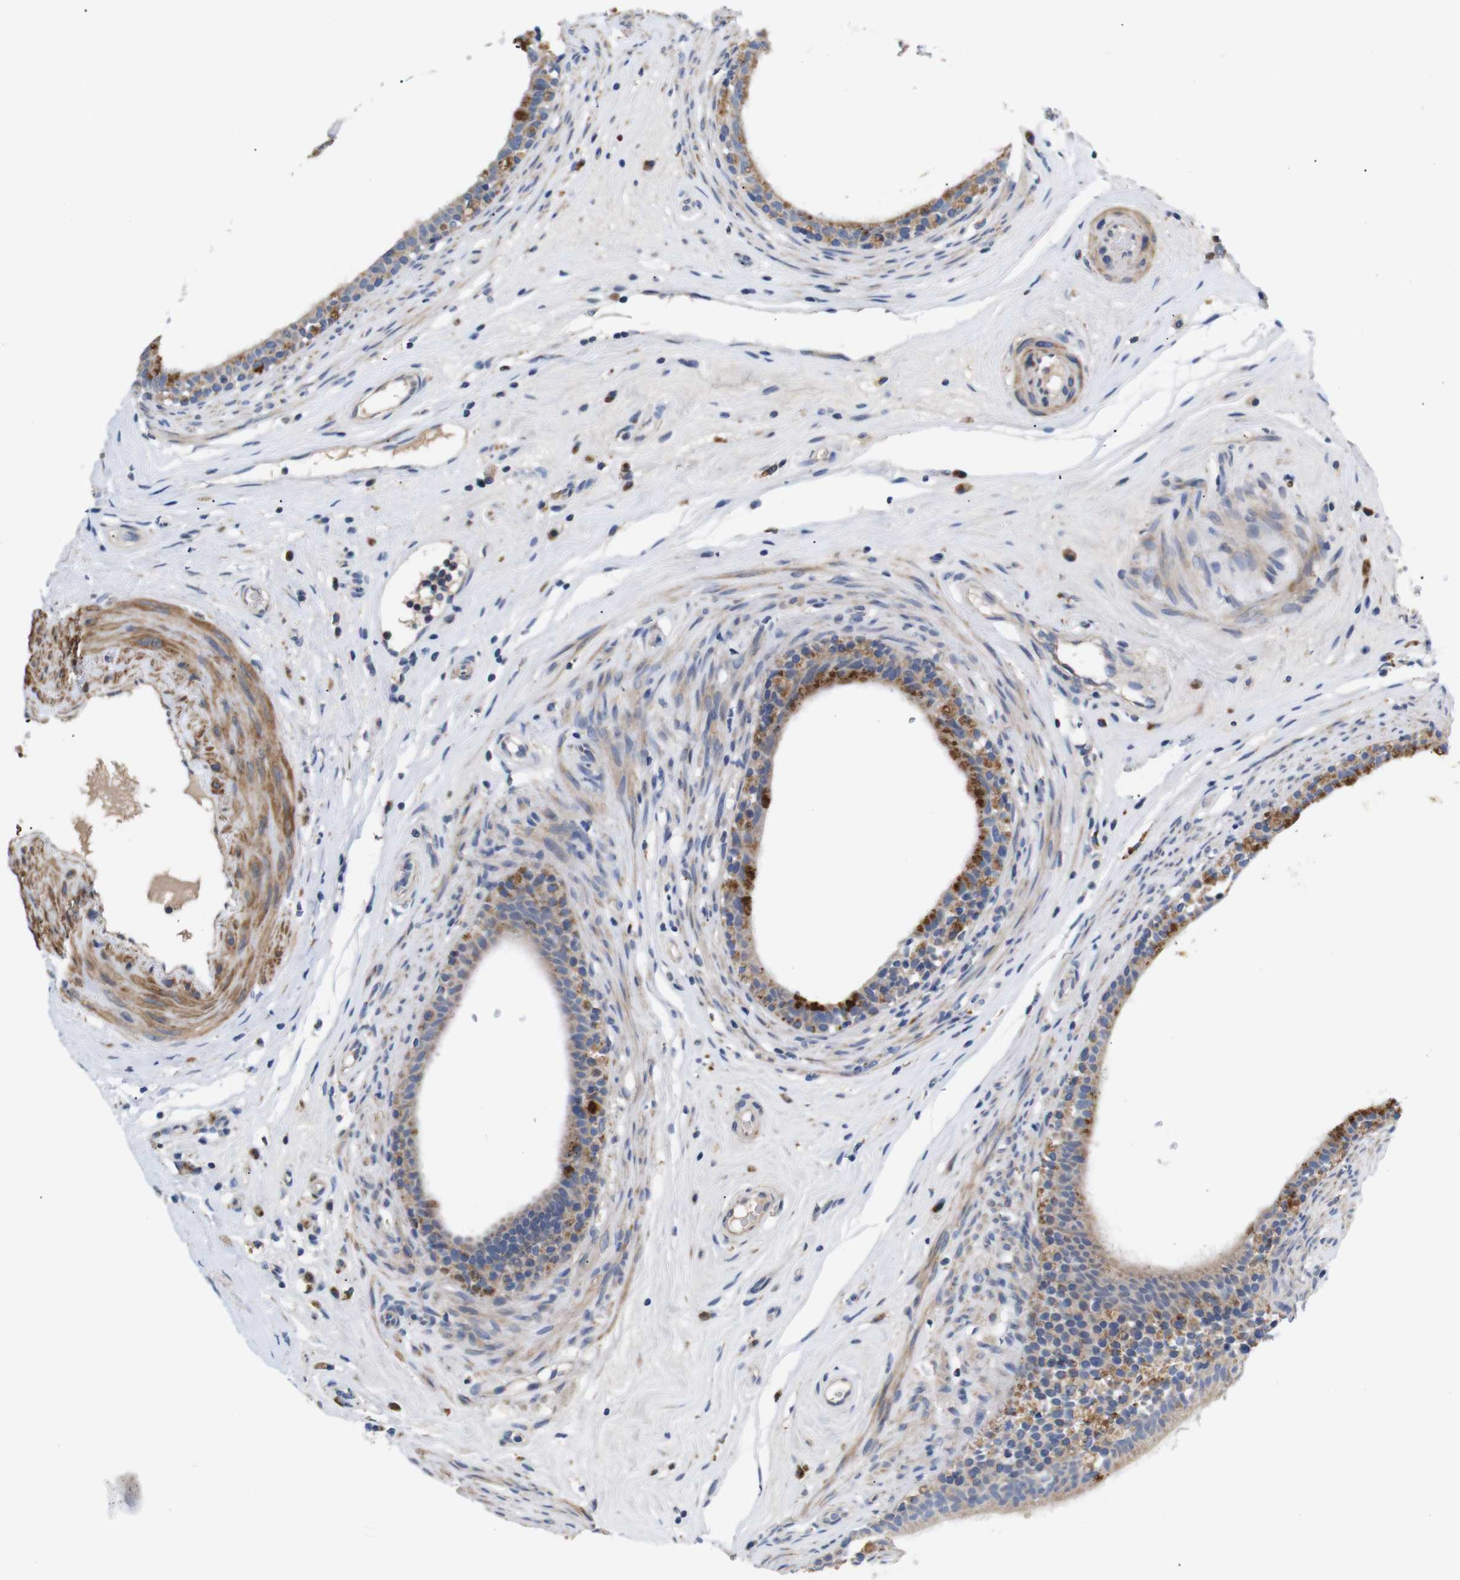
{"staining": {"intensity": "moderate", "quantity": ">75%", "location": "cytoplasmic/membranous"}, "tissue": "epididymis", "cell_type": "Glandular cells", "image_type": "normal", "snomed": [{"axis": "morphology", "description": "Normal tissue, NOS"}, {"axis": "morphology", "description": "Inflammation, NOS"}, {"axis": "topography", "description": "Epididymis"}], "caption": "Immunohistochemical staining of unremarkable epididymis demonstrates moderate cytoplasmic/membranous protein staining in about >75% of glandular cells.", "gene": "LRRC55", "patient": {"sex": "male", "age": 84}}